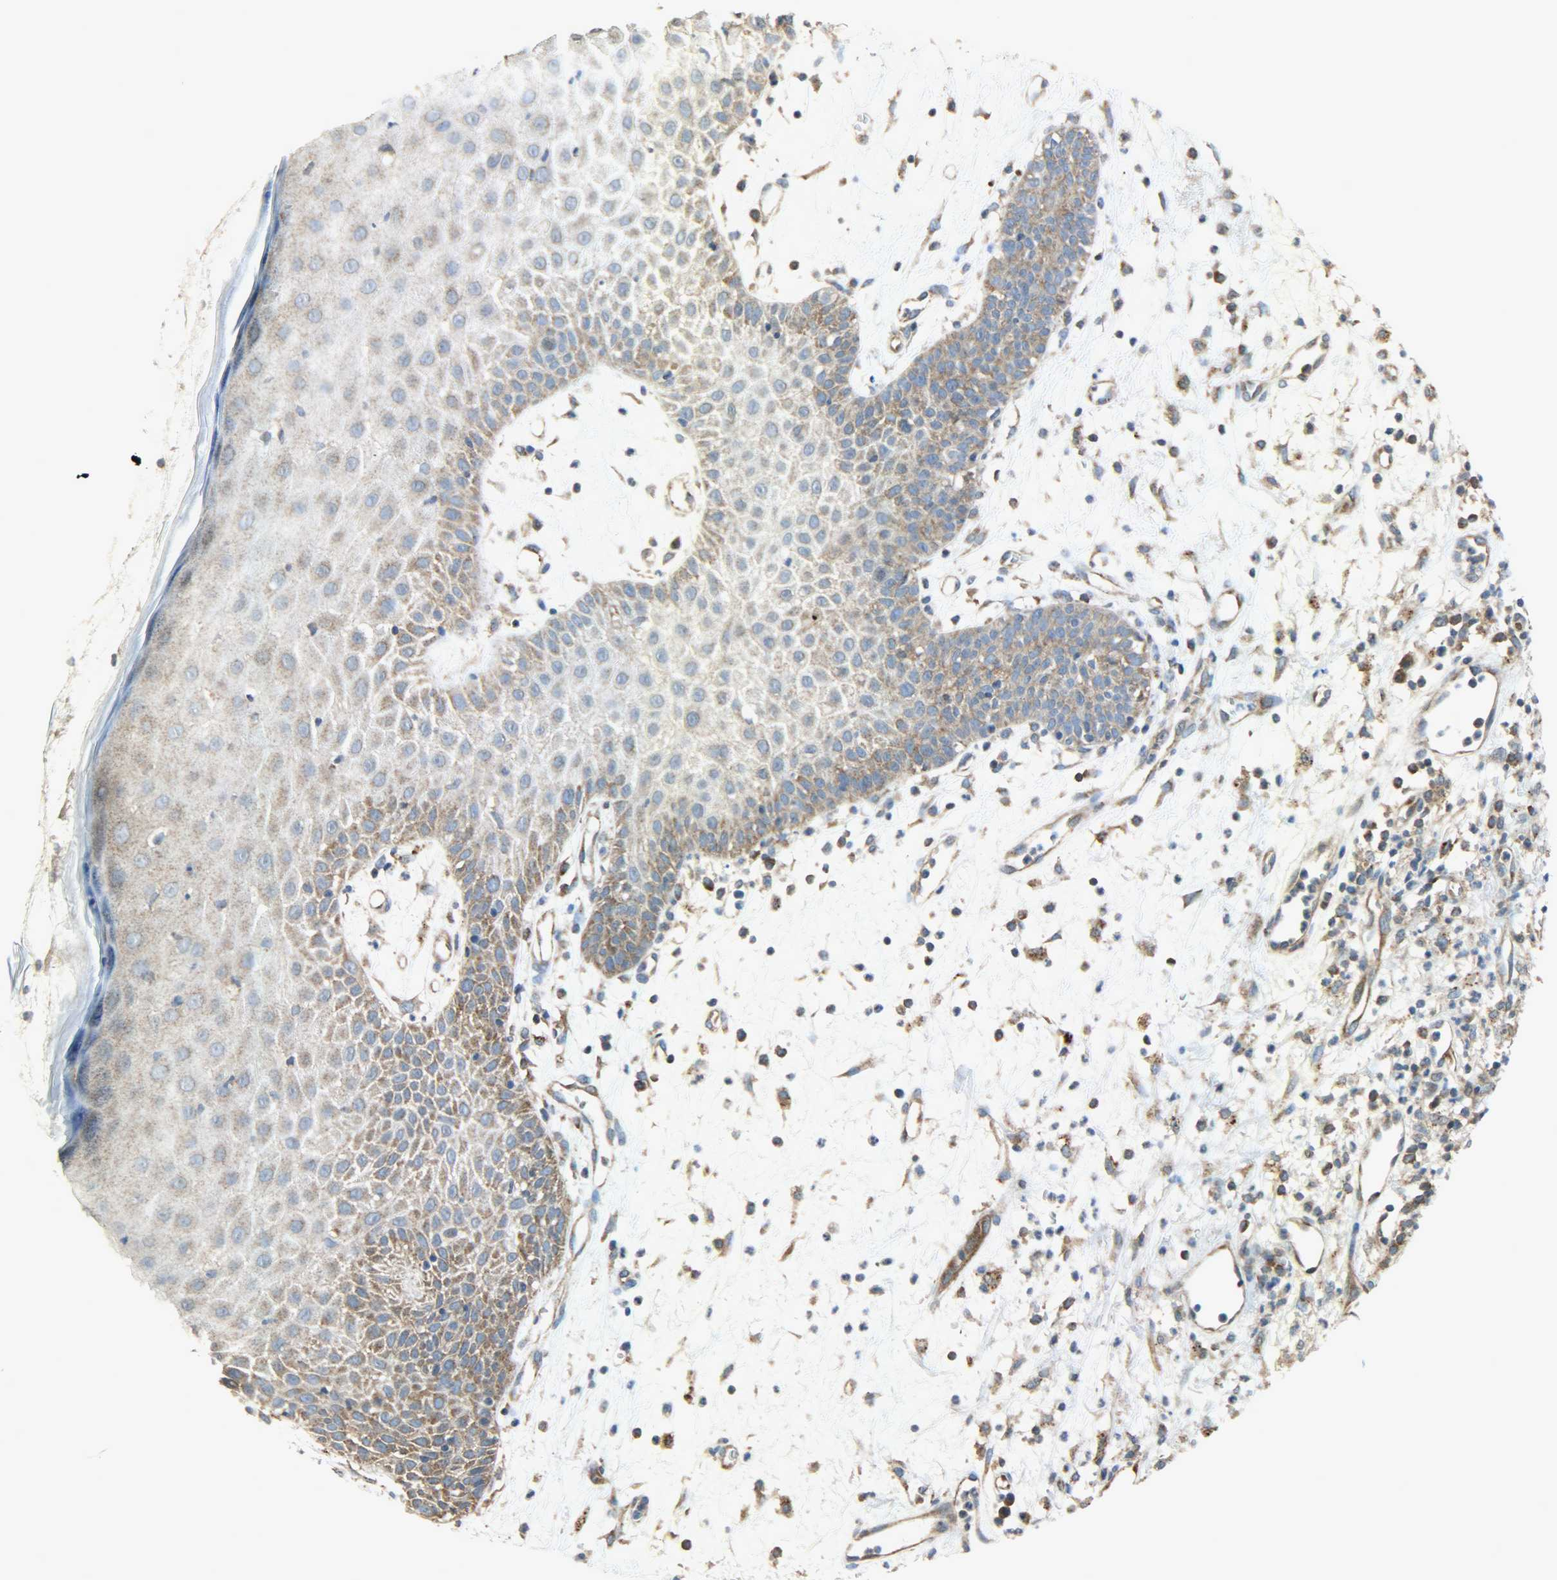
{"staining": {"intensity": "moderate", "quantity": ">75%", "location": "cytoplasmic/membranous"}, "tissue": "skin cancer", "cell_type": "Tumor cells", "image_type": "cancer", "snomed": [{"axis": "morphology", "description": "Squamous cell carcinoma, NOS"}, {"axis": "topography", "description": "Skin"}], "caption": "Squamous cell carcinoma (skin) was stained to show a protein in brown. There is medium levels of moderate cytoplasmic/membranous staining in about >75% of tumor cells.", "gene": "GIT2", "patient": {"sex": "female", "age": 78}}